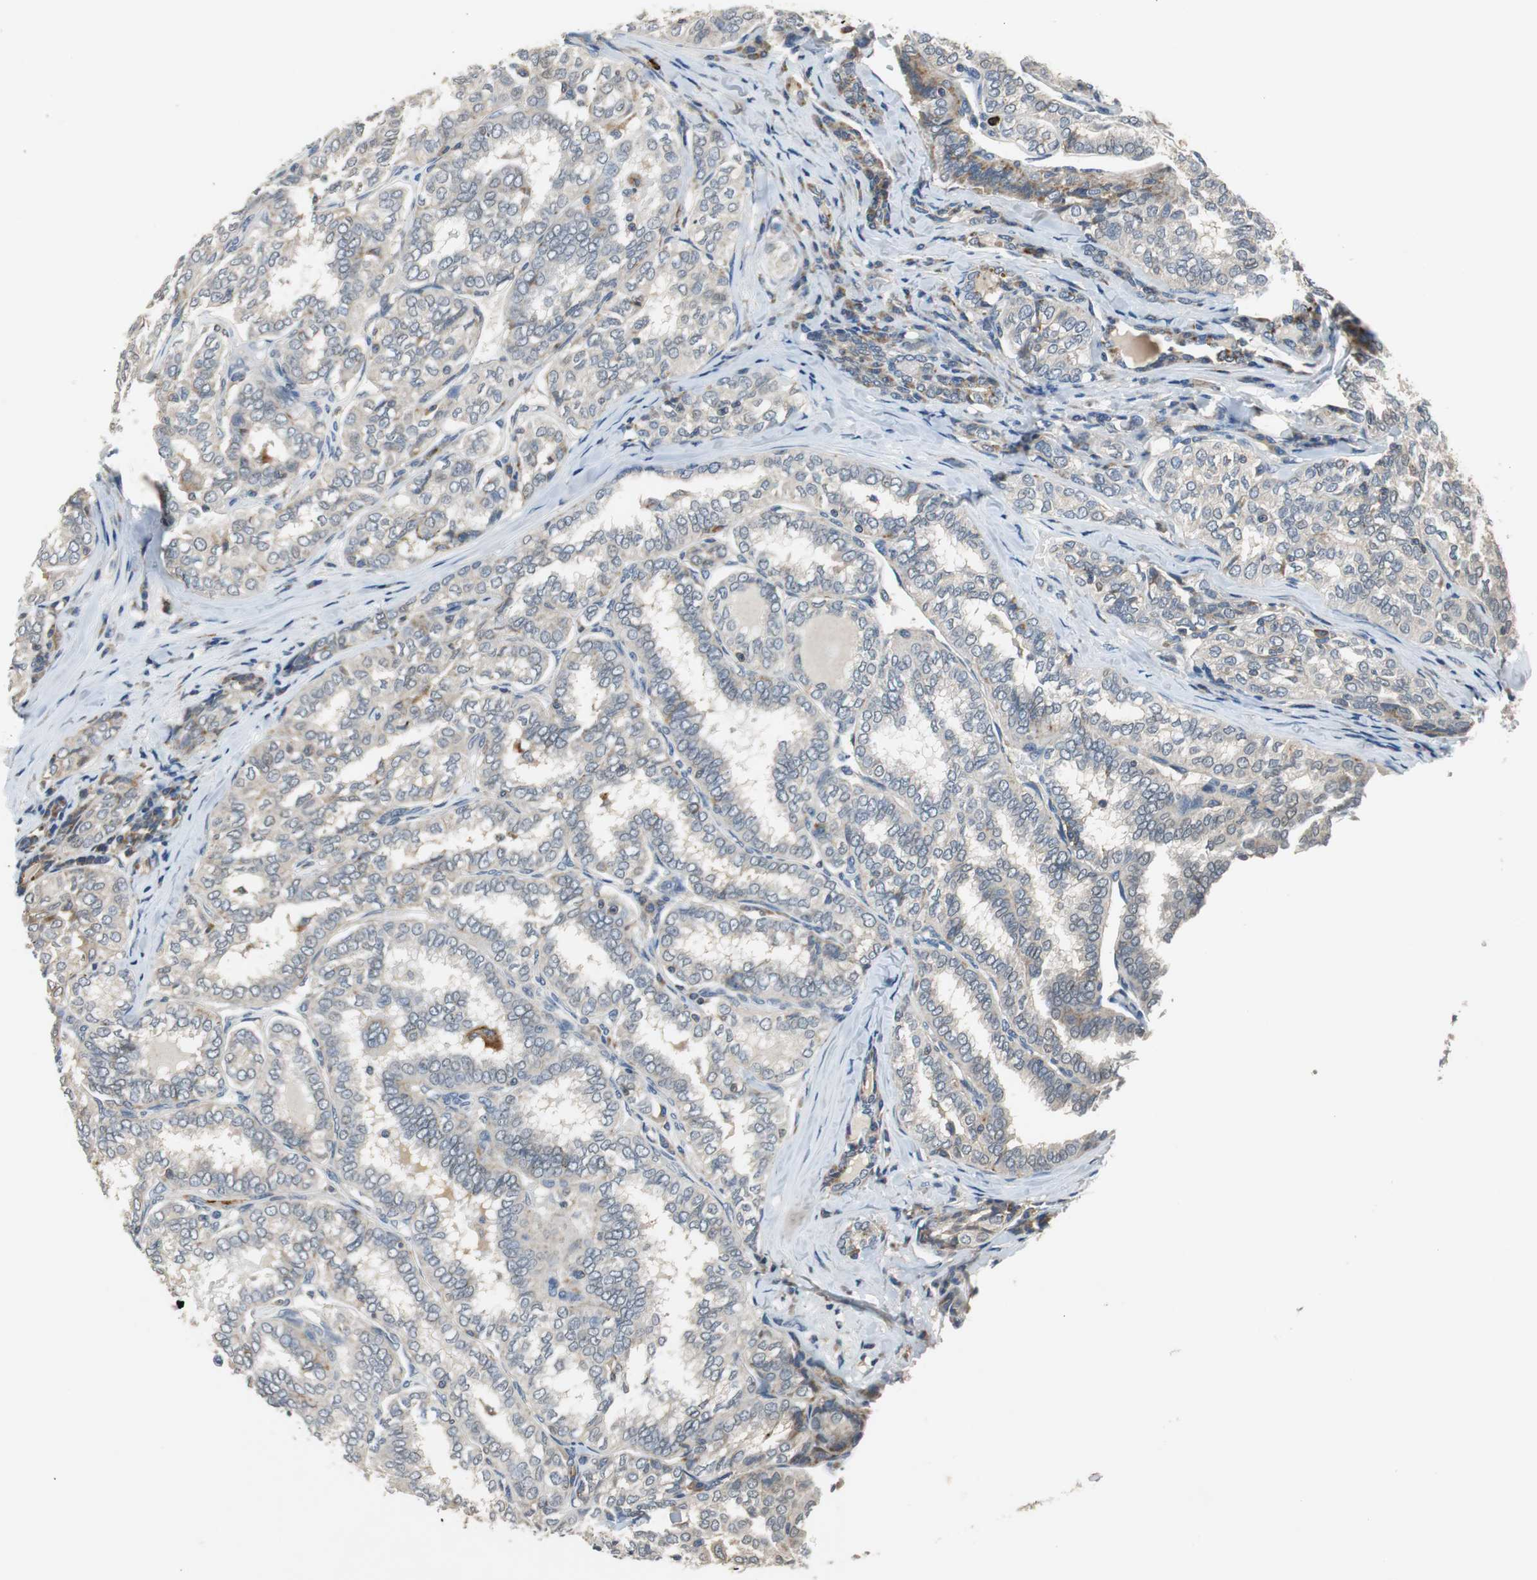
{"staining": {"intensity": "weak", "quantity": "<25%", "location": "cytoplasmic/membranous"}, "tissue": "thyroid cancer", "cell_type": "Tumor cells", "image_type": "cancer", "snomed": [{"axis": "morphology", "description": "Papillary adenocarcinoma, NOS"}, {"axis": "topography", "description": "Thyroid gland"}], "caption": "This is a image of IHC staining of thyroid cancer (papillary adenocarcinoma), which shows no expression in tumor cells. (DAB immunohistochemistry visualized using brightfield microscopy, high magnification).", "gene": "SLC19A2", "patient": {"sex": "female", "age": 30}}